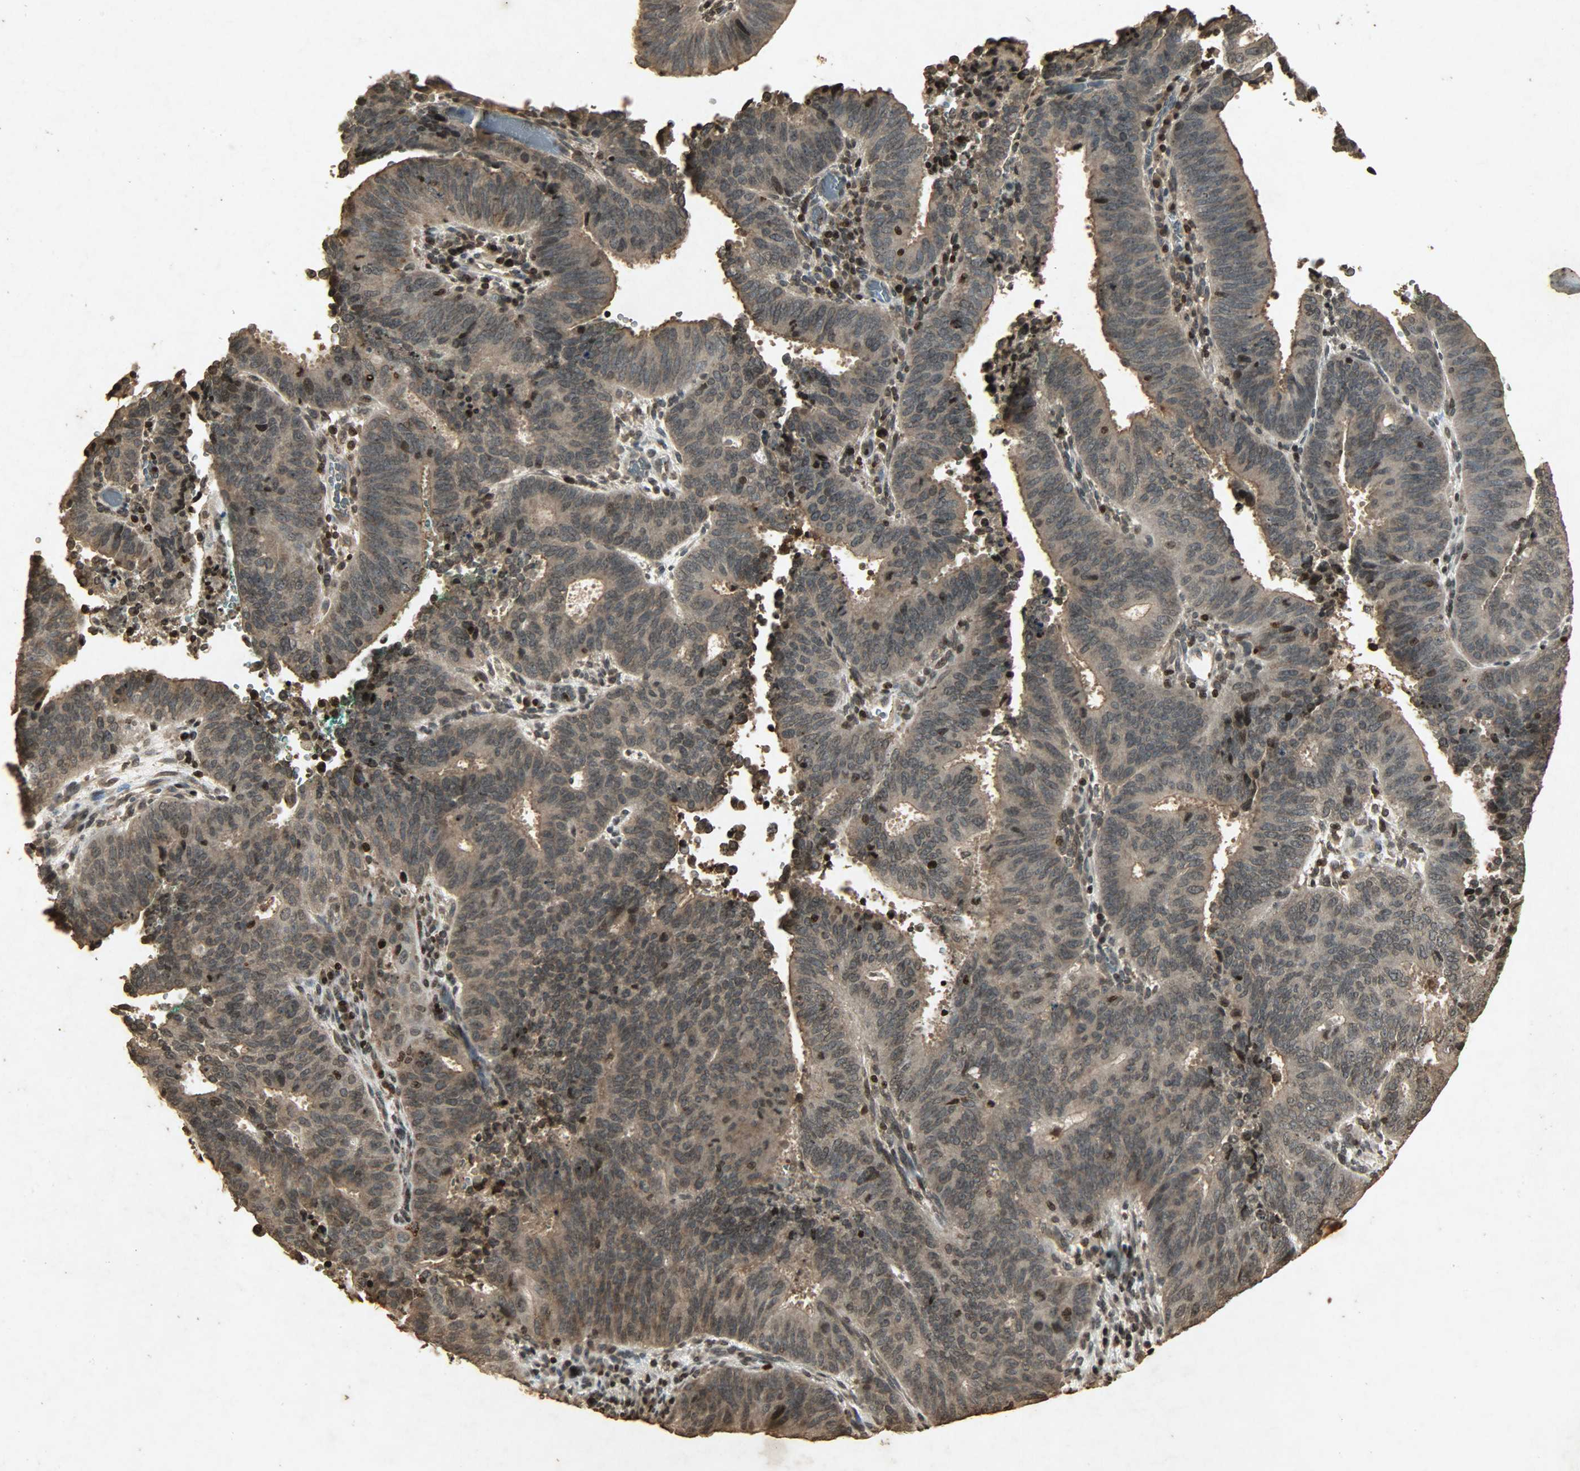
{"staining": {"intensity": "moderate", "quantity": ">75%", "location": "cytoplasmic/membranous,nuclear"}, "tissue": "cervical cancer", "cell_type": "Tumor cells", "image_type": "cancer", "snomed": [{"axis": "morphology", "description": "Adenocarcinoma, NOS"}, {"axis": "topography", "description": "Cervix"}], "caption": "Immunohistochemical staining of human cervical adenocarcinoma reveals medium levels of moderate cytoplasmic/membranous and nuclear staining in approximately >75% of tumor cells.", "gene": "PPP3R1", "patient": {"sex": "female", "age": 44}}